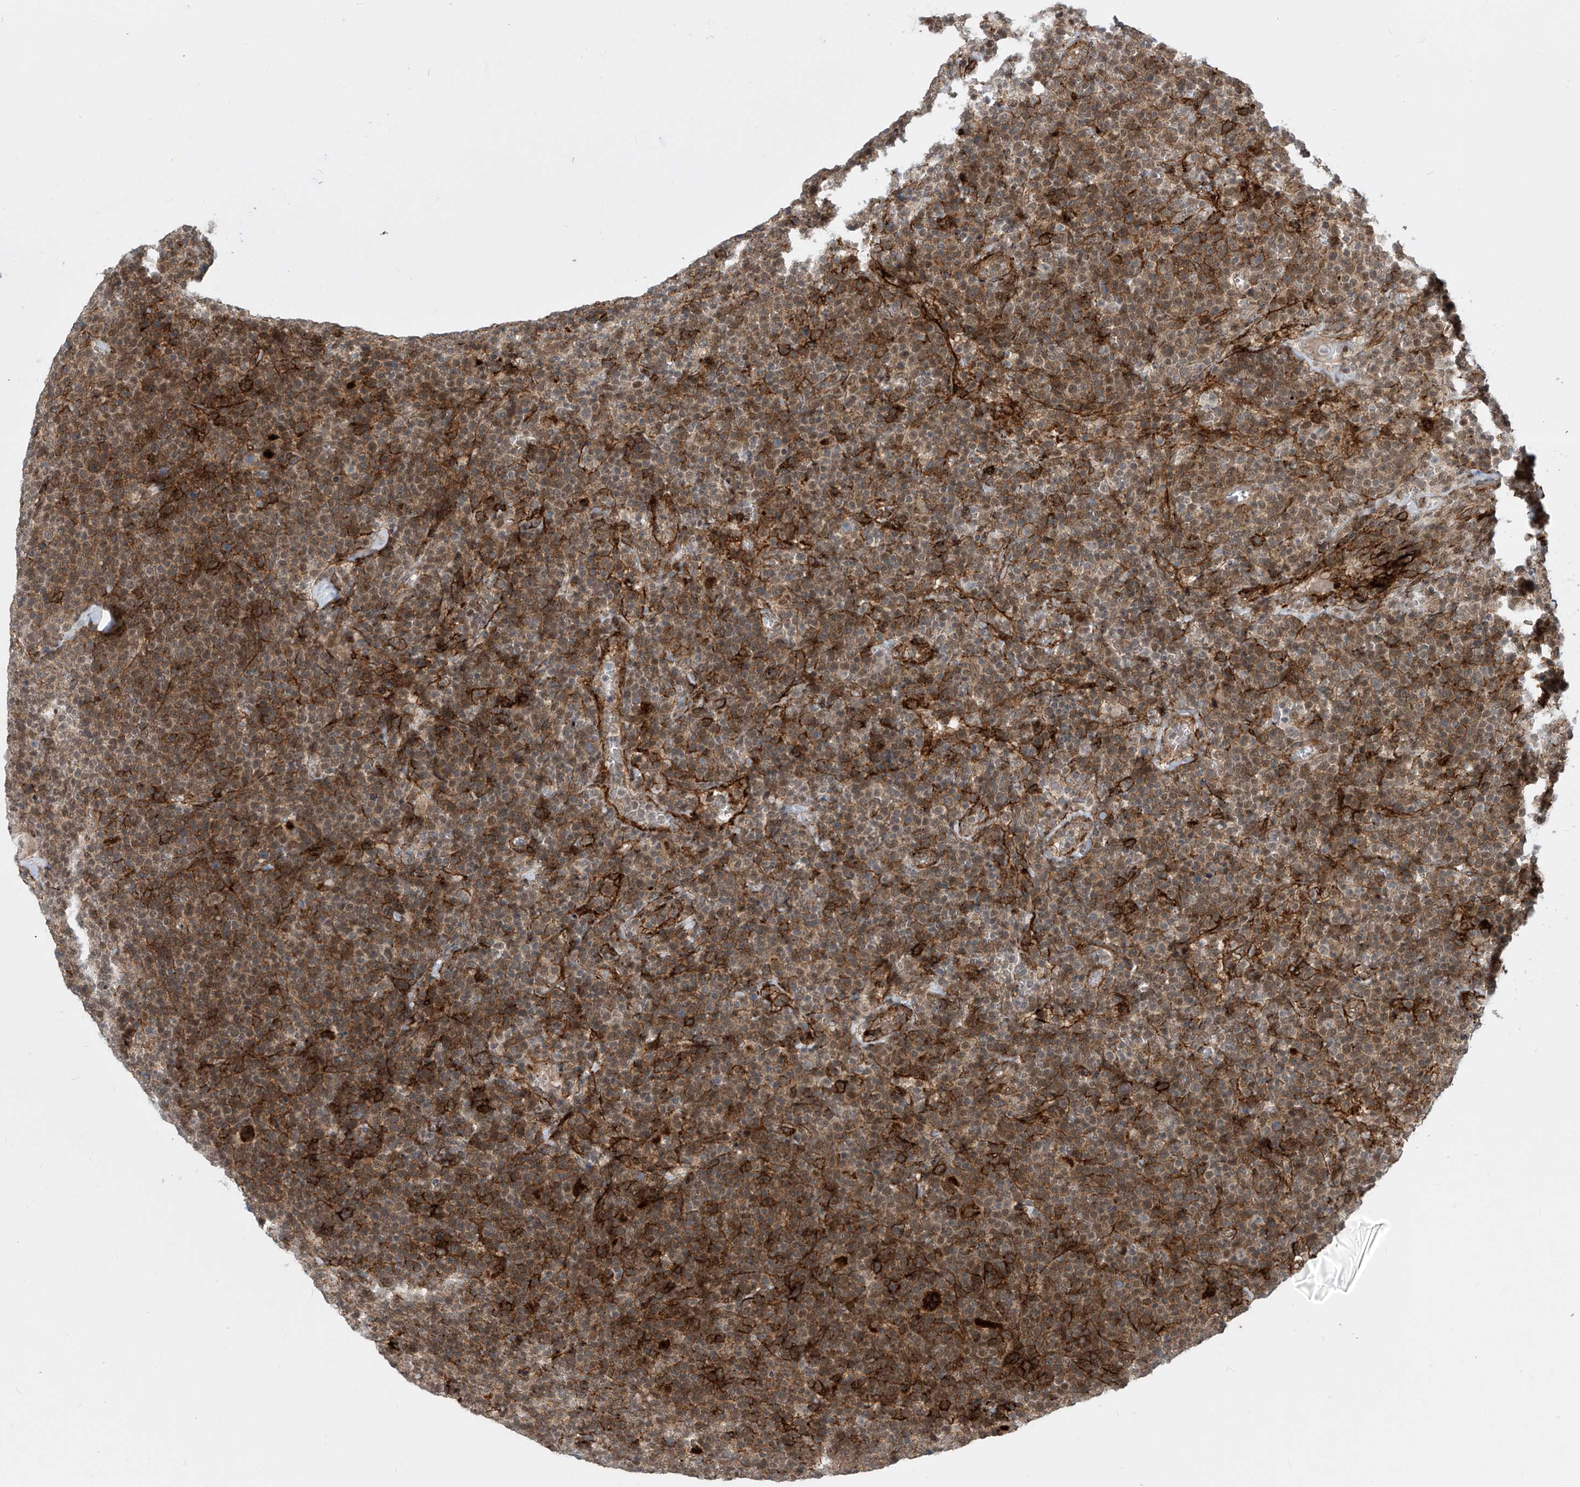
{"staining": {"intensity": "moderate", "quantity": ">75%", "location": "cytoplasmic/membranous"}, "tissue": "lymphoma", "cell_type": "Tumor cells", "image_type": "cancer", "snomed": [{"axis": "morphology", "description": "Malignant lymphoma, non-Hodgkin's type, High grade"}, {"axis": "topography", "description": "Lymph node"}], "caption": "Lymphoma tissue exhibits moderate cytoplasmic/membranous positivity in approximately >75% of tumor cells", "gene": "LAGE3", "patient": {"sex": "male", "age": 61}}